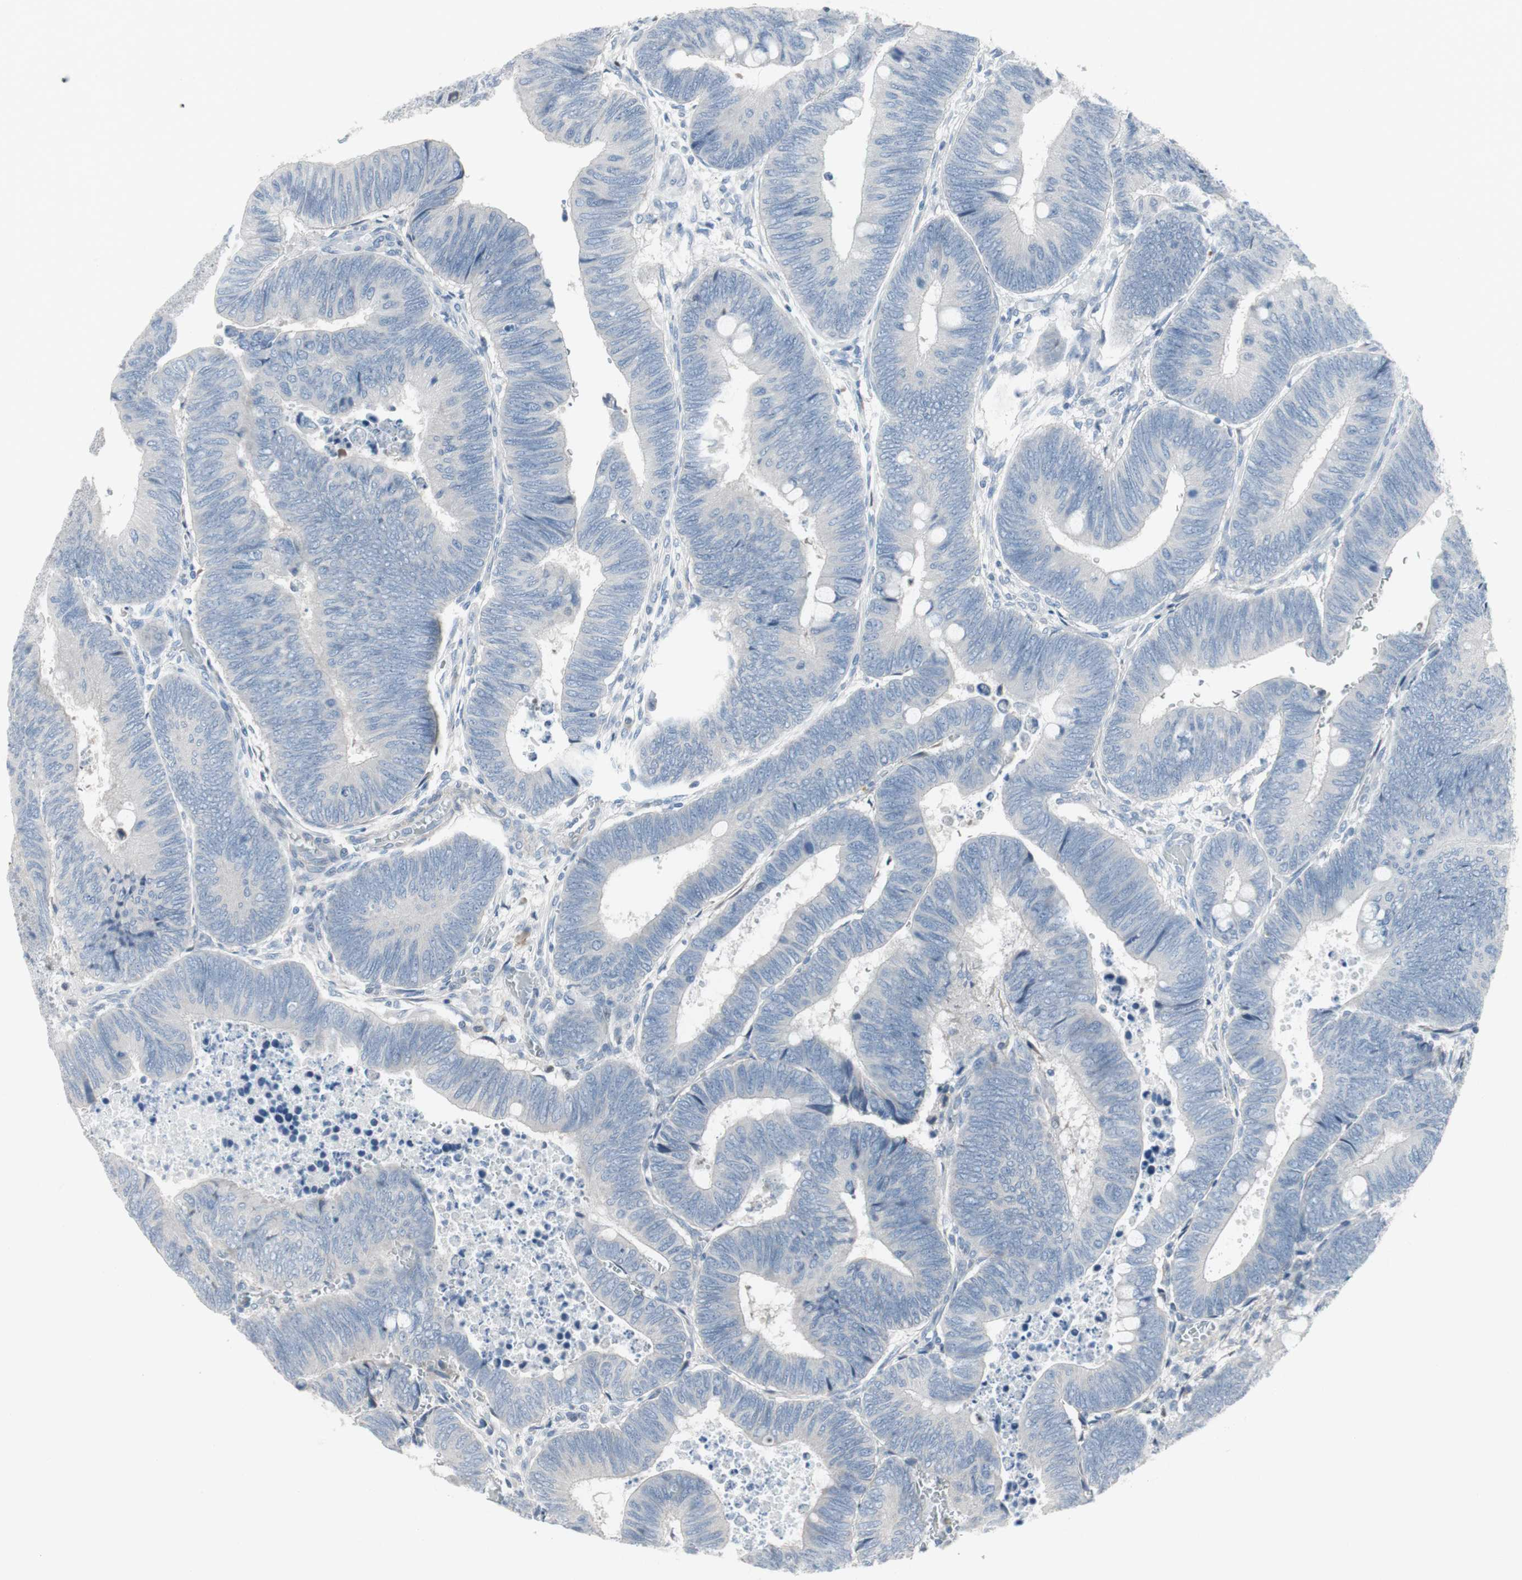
{"staining": {"intensity": "negative", "quantity": "none", "location": "none"}, "tissue": "colorectal cancer", "cell_type": "Tumor cells", "image_type": "cancer", "snomed": [{"axis": "morphology", "description": "Normal tissue, NOS"}, {"axis": "morphology", "description": "Adenocarcinoma, NOS"}, {"axis": "topography", "description": "Rectum"}, {"axis": "topography", "description": "Peripheral nerve tissue"}], "caption": "IHC of human colorectal adenocarcinoma demonstrates no staining in tumor cells.", "gene": "PIGR", "patient": {"sex": "male", "age": 92}}